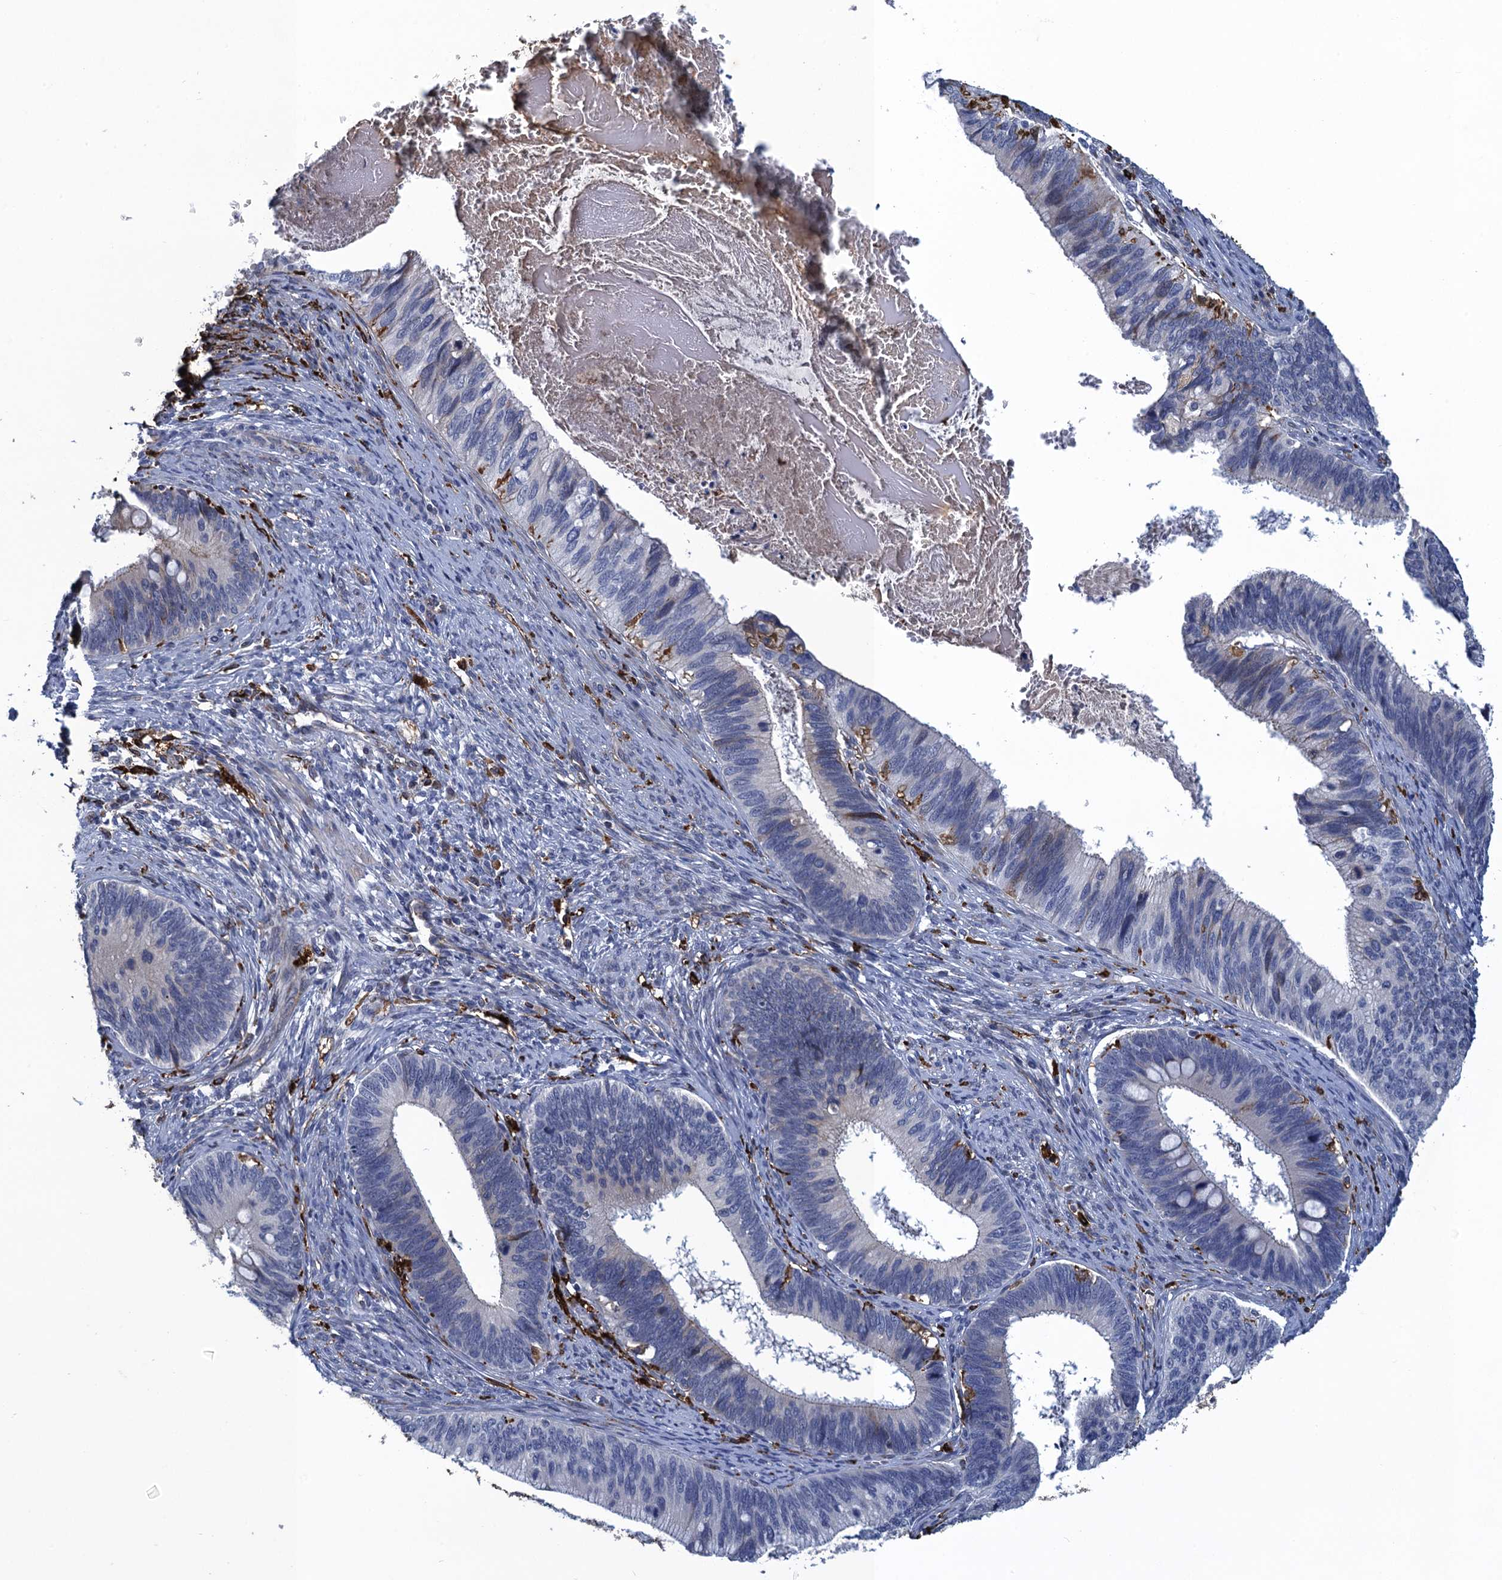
{"staining": {"intensity": "negative", "quantity": "none", "location": "none"}, "tissue": "cervical cancer", "cell_type": "Tumor cells", "image_type": "cancer", "snomed": [{"axis": "morphology", "description": "Adenocarcinoma, NOS"}, {"axis": "topography", "description": "Cervix"}], "caption": "A photomicrograph of human cervical adenocarcinoma is negative for staining in tumor cells. (DAB (3,3'-diaminobenzidine) immunohistochemistry, high magnification).", "gene": "DNHD1", "patient": {"sex": "female", "age": 42}}